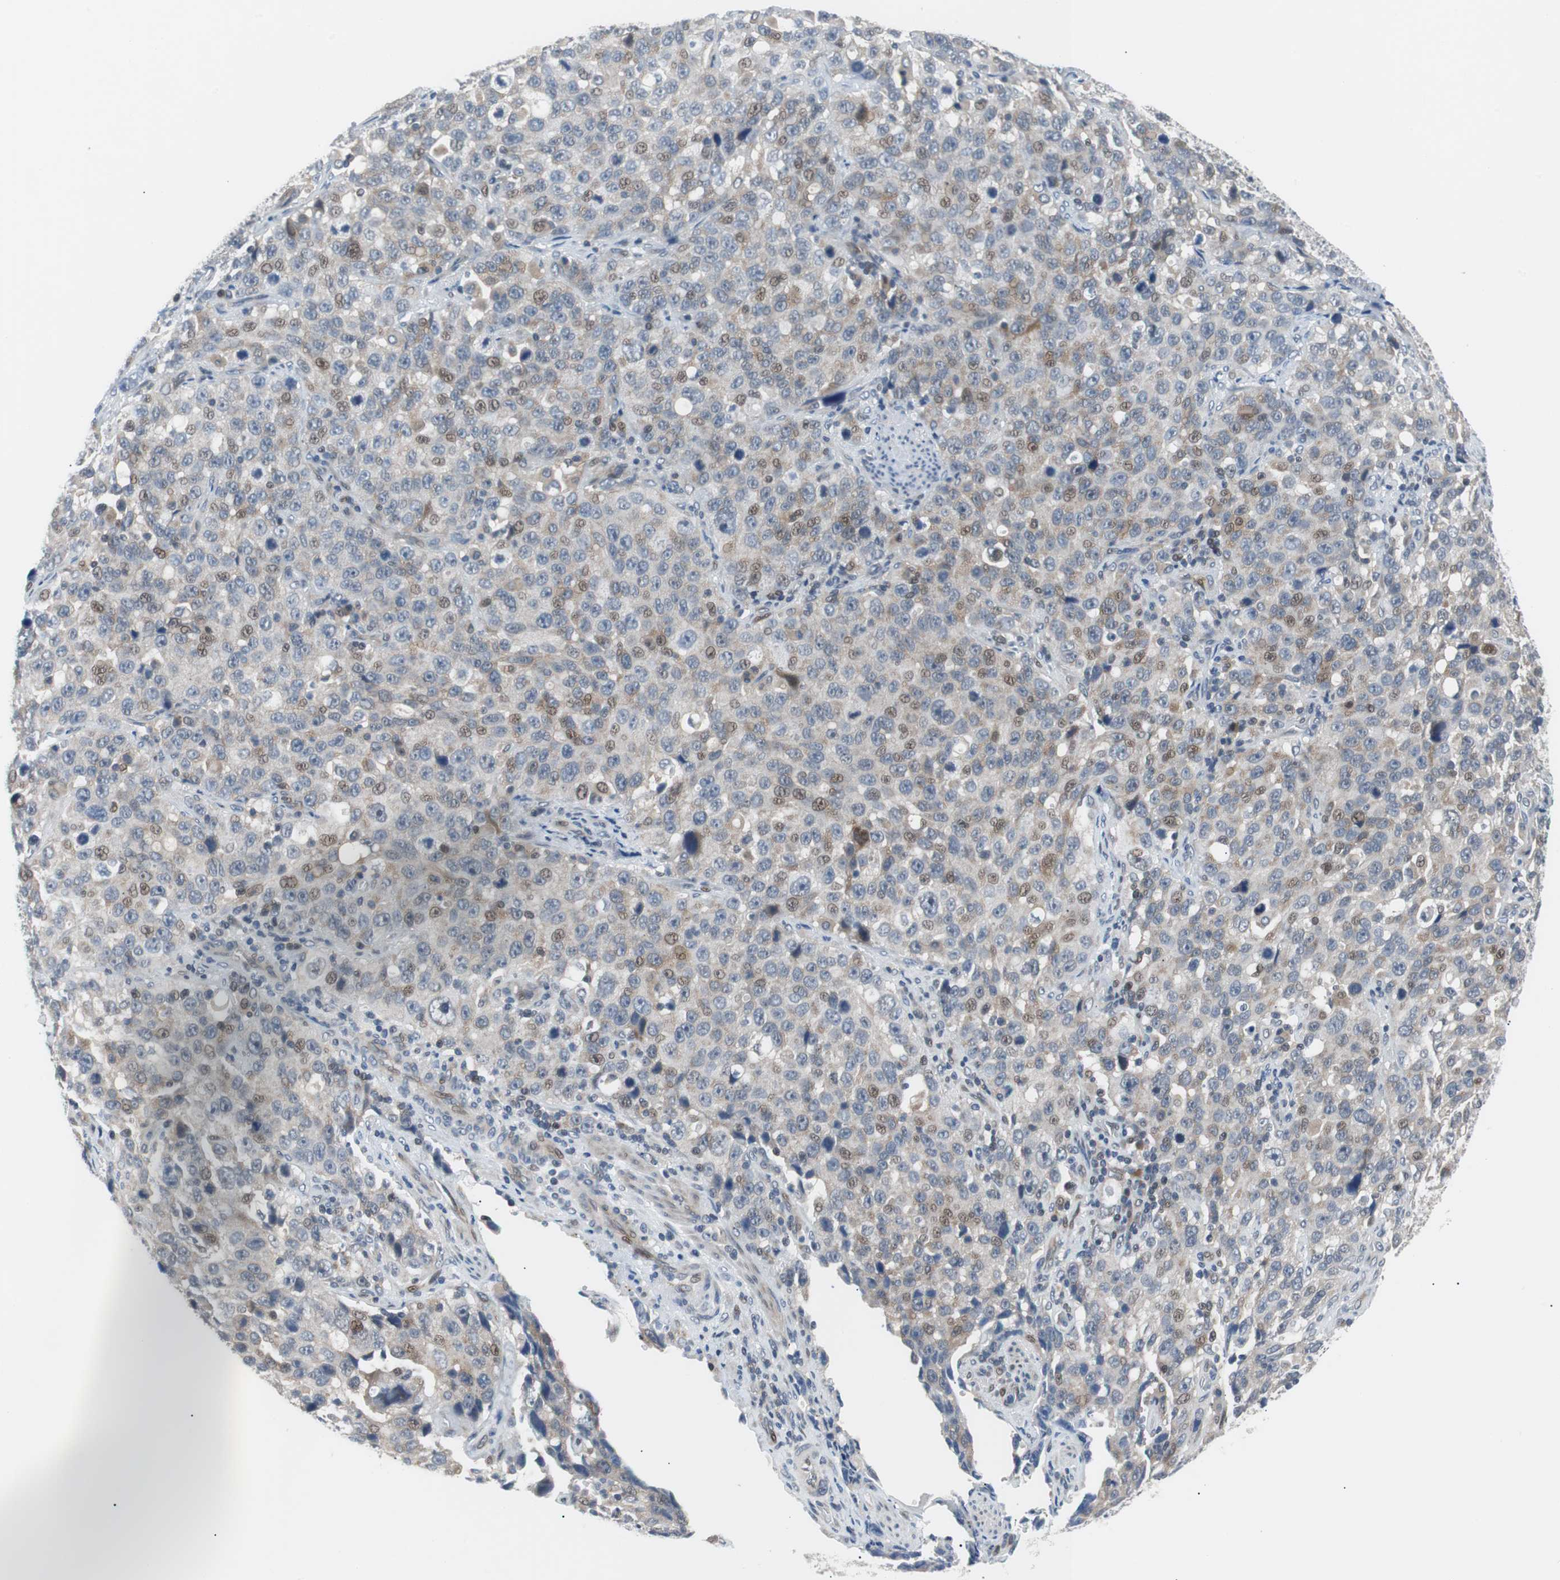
{"staining": {"intensity": "weak", "quantity": "25%-75%", "location": "cytoplasmic/membranous,nuclear"}, "tissue": "stomach cancer", "cell_type": "Tumor cells", "image_type": "cancer", "snomed": [{"axis": "morphology", "description": "Normal tissue, NOS"}, {"axis": "morphology", "description": "Adenocarcinoma, NOS"}, {"axis": "topography", "description": "Stomach"}], "caption": "Immunohistochemical staining of human stomach adenocarcinoma reveals low levels of weak cytoplasmic/membranous and nuclear protein expression in approximately 25%-75% of tumor cells. (IHC, brightfield microscopy, high magnification).", "gene": "MAP2K4", "patient": {"sex": "male", "age": 48}}